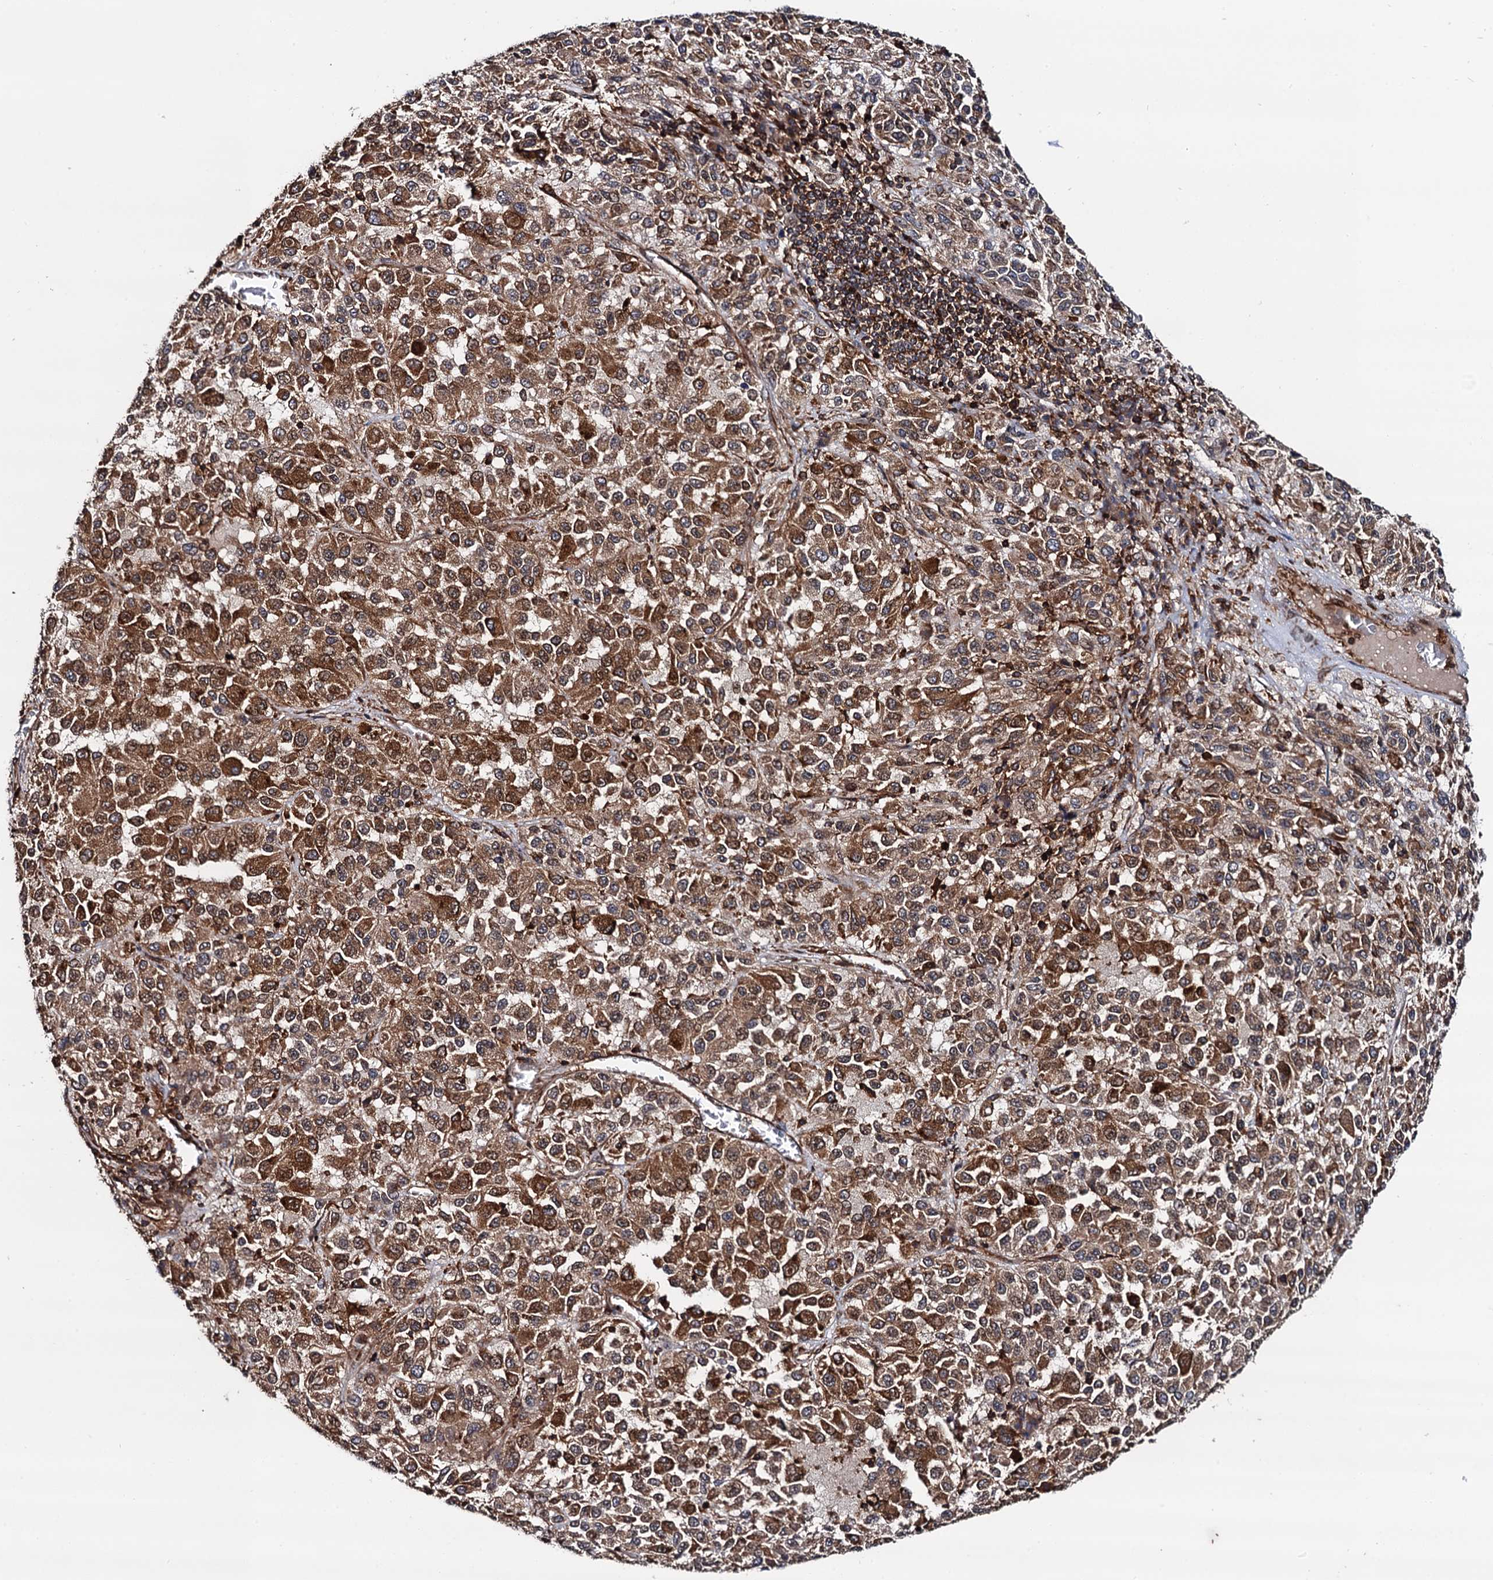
{"staining": {"intensity": "moderate", "quantity": ">75%", "location": "cytoplasmic/membranous"}, "tissue": "melanoma", "cell_type": "Tumor cells", "image_type": "cancer", "snomed": [{"axis": "morphology", "description": "Malignant melanoma, Metastatic site"}, {"axis": "topography", "description": "Lung"}], "caption": "Moderate cytoplasmic/membranous protein staining is identified in approximately >75% of tumor cells in malignant melanoma (metastatic site). (Brightfield microscopy of DAB IHC at high magnification).", "gene": "BORA", "patient": {"sex": "male", "age": 64}}